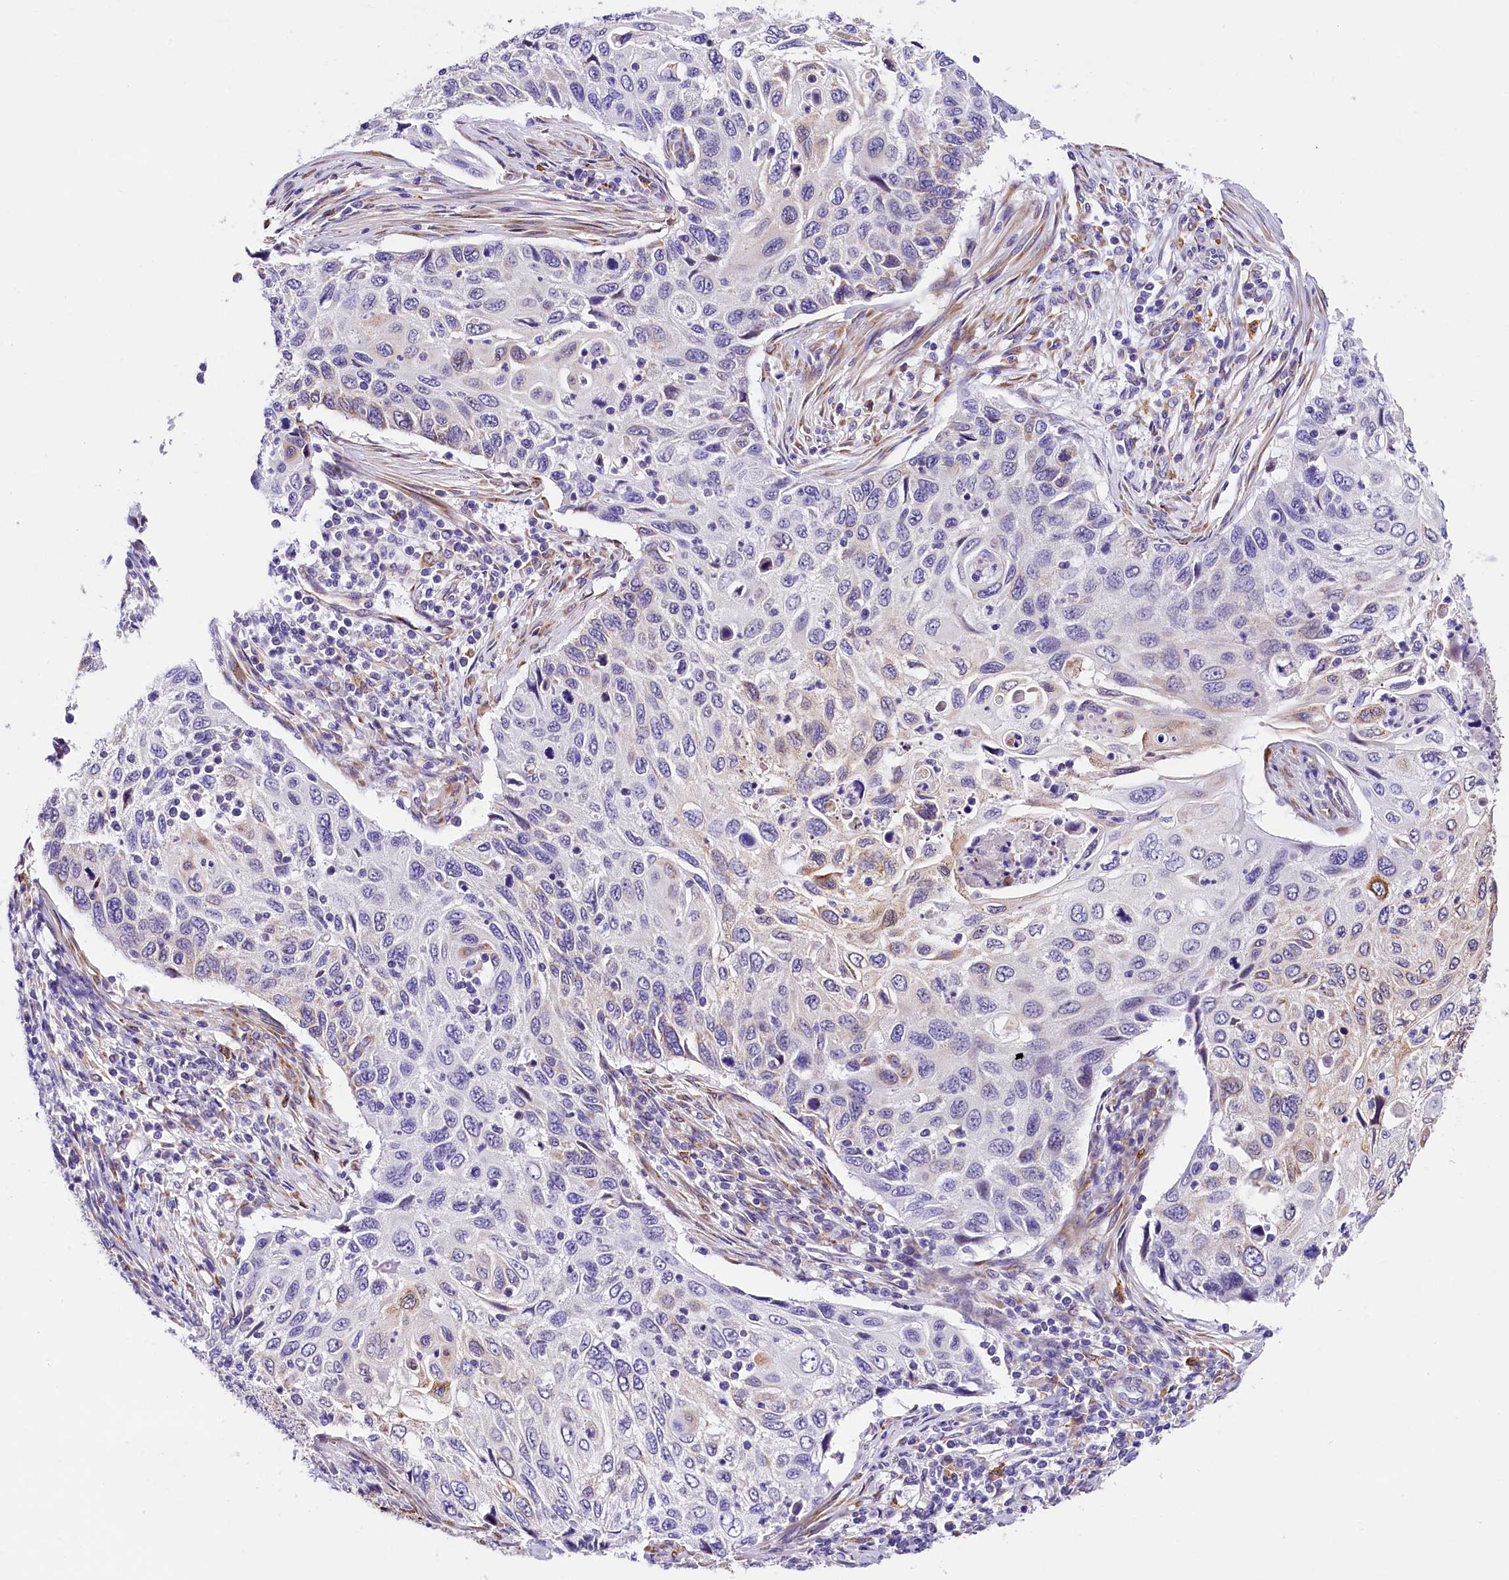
{"staining": {"intensity": "negative", "quantity": "none", "location": "none"}, "tissue": "cervical cancer", "cell_type": "Tumor cells", "image_type": "cancer", "snomed": [{"axis": "morphology", "description": "Squamous cell carcinoma, NOS"}, {"axis": "topography", "description": "Cervix"}], "caption": "IHC photomicrograph of human squamous cell carcinoma (cervical) stained for a protein (brown), which shows no positivity in tumor cells. (DAB IHC visualized using brightfield microscopy, high magnification).", "gene": "ITGA1", "patient": {"sex": "female", "age": 70}}